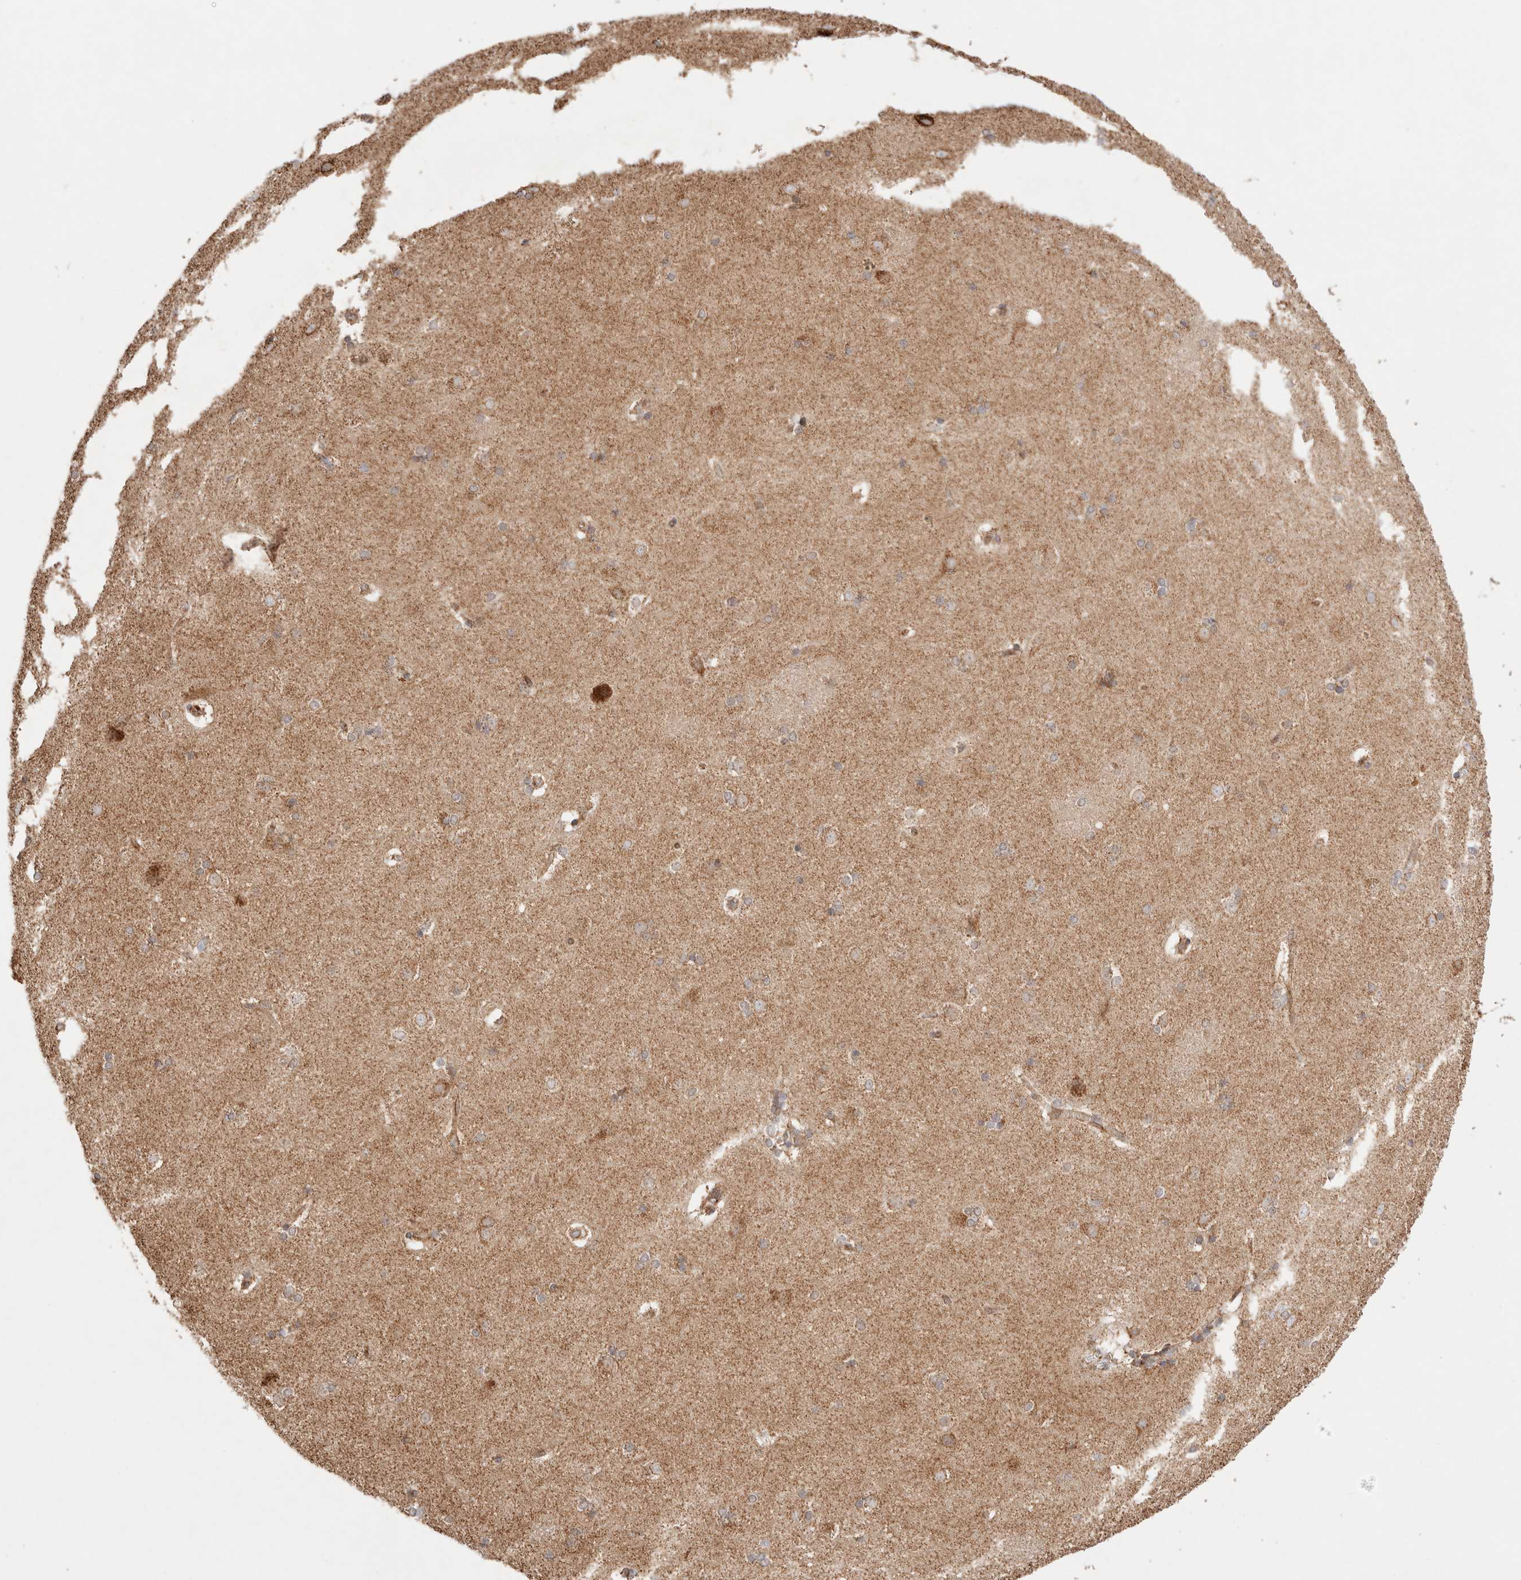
{"staining": {"intensity": "moderate", "quantity": "<25%", "location": "cytoplasmic/membranous"}, "tissue": "caudate", "cell_type": "Glial cells", "image_type": "normal", "snomed": [{"axis": "morphology", "description": "Normal tissue, NOS"}, {"axis": "topography", "description": "Lateral ventricle wall"}], "caption": "Protein expression analysis of unremarkable human caudate reveals moderate cytoplasmic/membranous staining in approximately <25% of glial cells.", "gene": "TMPPE", "patient": {"sex": "female", "age": 19}}